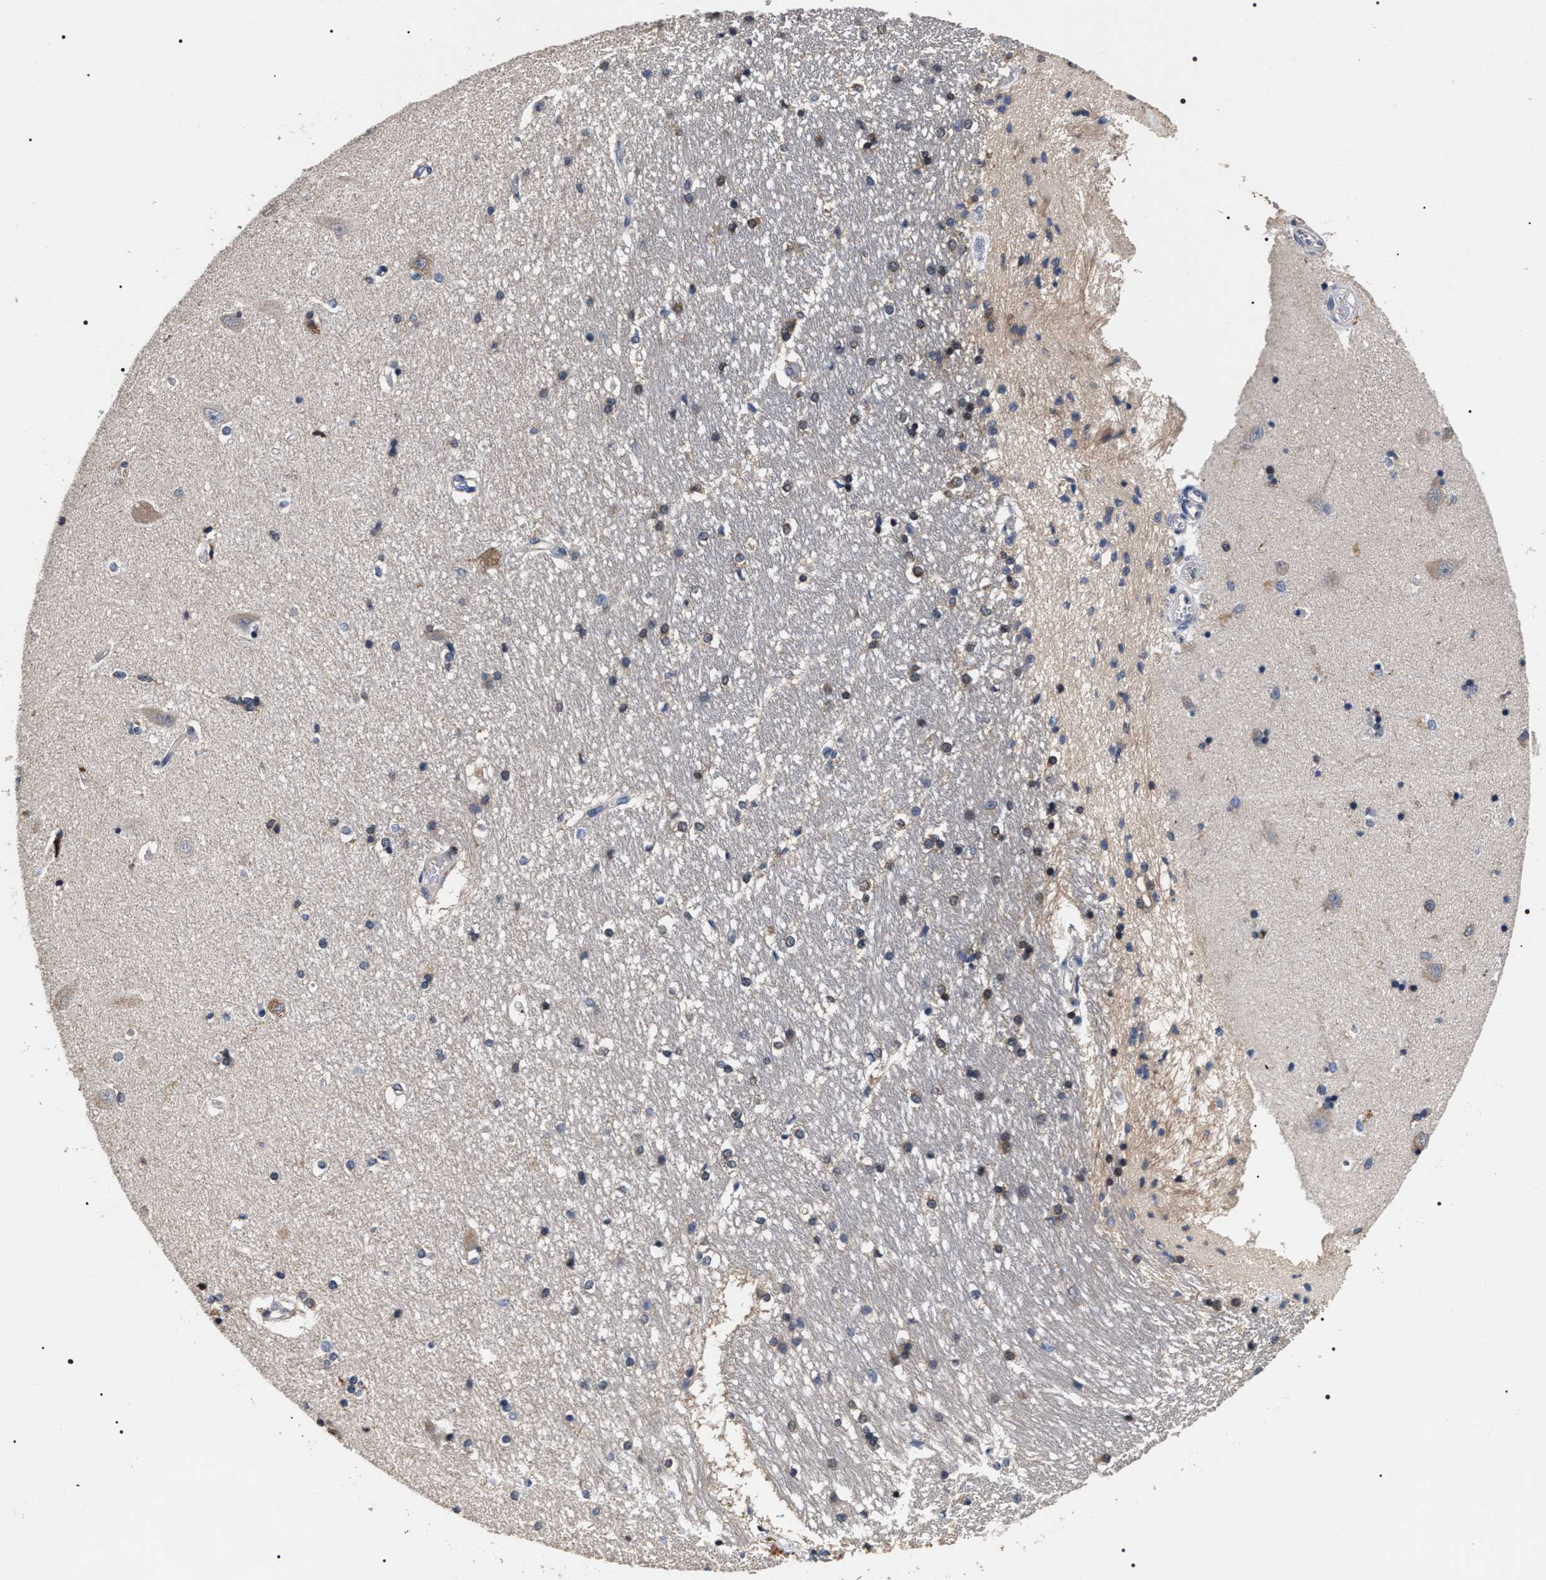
{"staining": {"intensity": "weak", "quantity": "<25%", "location": "cytoplasmic/membranous,nuclear"}, "tissue": "hippocampus", "cell_type": "Glial cells", "image_type": "normal", "snomed": [{"axis": "morphology", "description": "Normal tissue, NOS"}, {"axis": "topography", "description": "Hippocampus"}], "caption": "Histopathology image shows no protein expression in glial cells of normal hippocampus. (DAB (3,3'-diaminobenzidine) IHC visualized using brightfield microscopy, high magnification).", "gene": "UPF3A", "patient": {"sex": "male", "age": 45}}